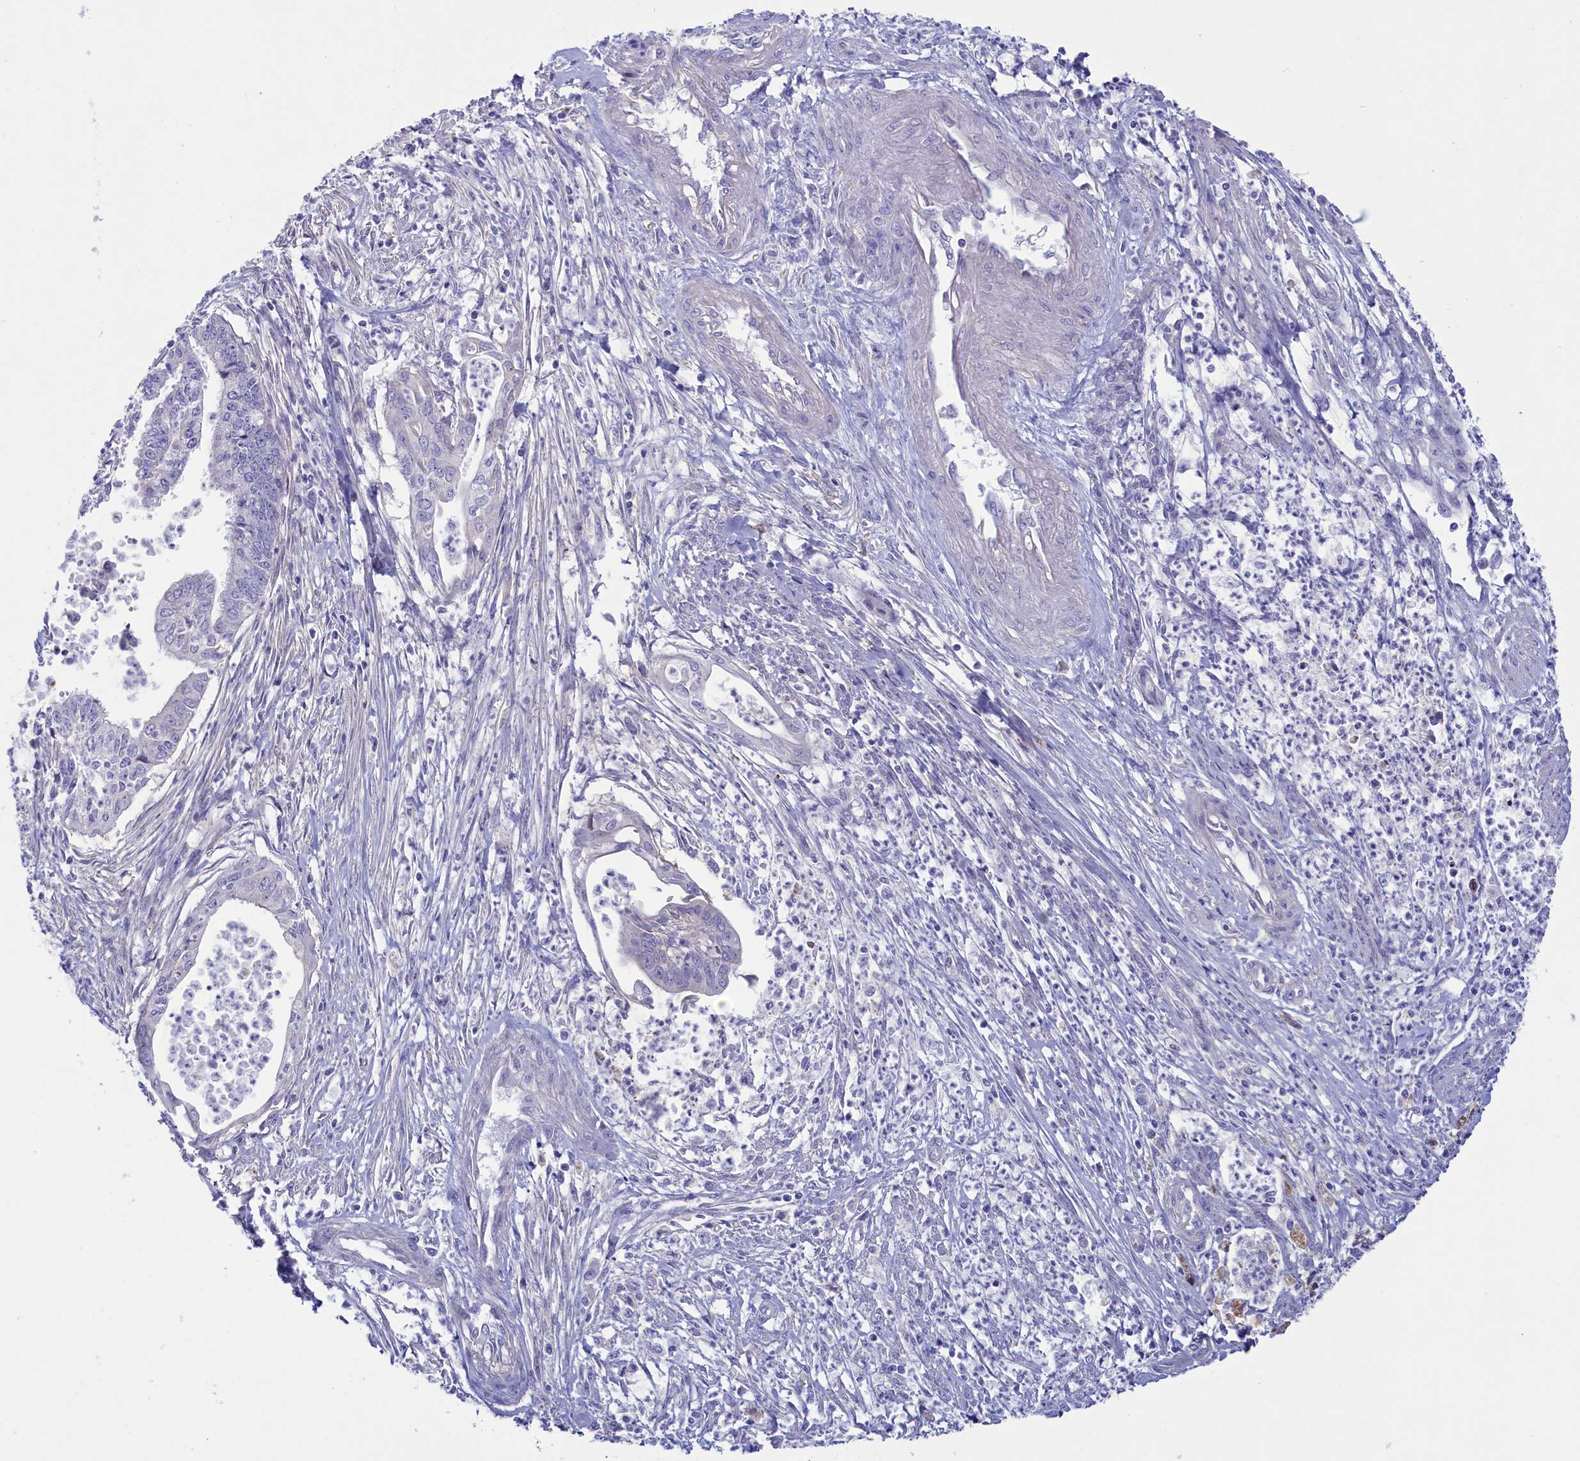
{"staining": {"intensity": "negative", "quantity": "none", "location": "none"}, "tissue": "endometrial cancer", "cell_type": "Tumor cells", "image_type": "cancer", "snomed": [{"axis": "morphology", "description": "Adenocarcinoma, NOS"}, {"axis": "topography", "description": "Endometrium"}], "caption": "Immunohistochemistry of human endometrial cancer (adenocarcinoma) demonstrates no positivity in tumor cells.", "gene": "WDR6", "patient": {"sex": "female", "age": 73}}